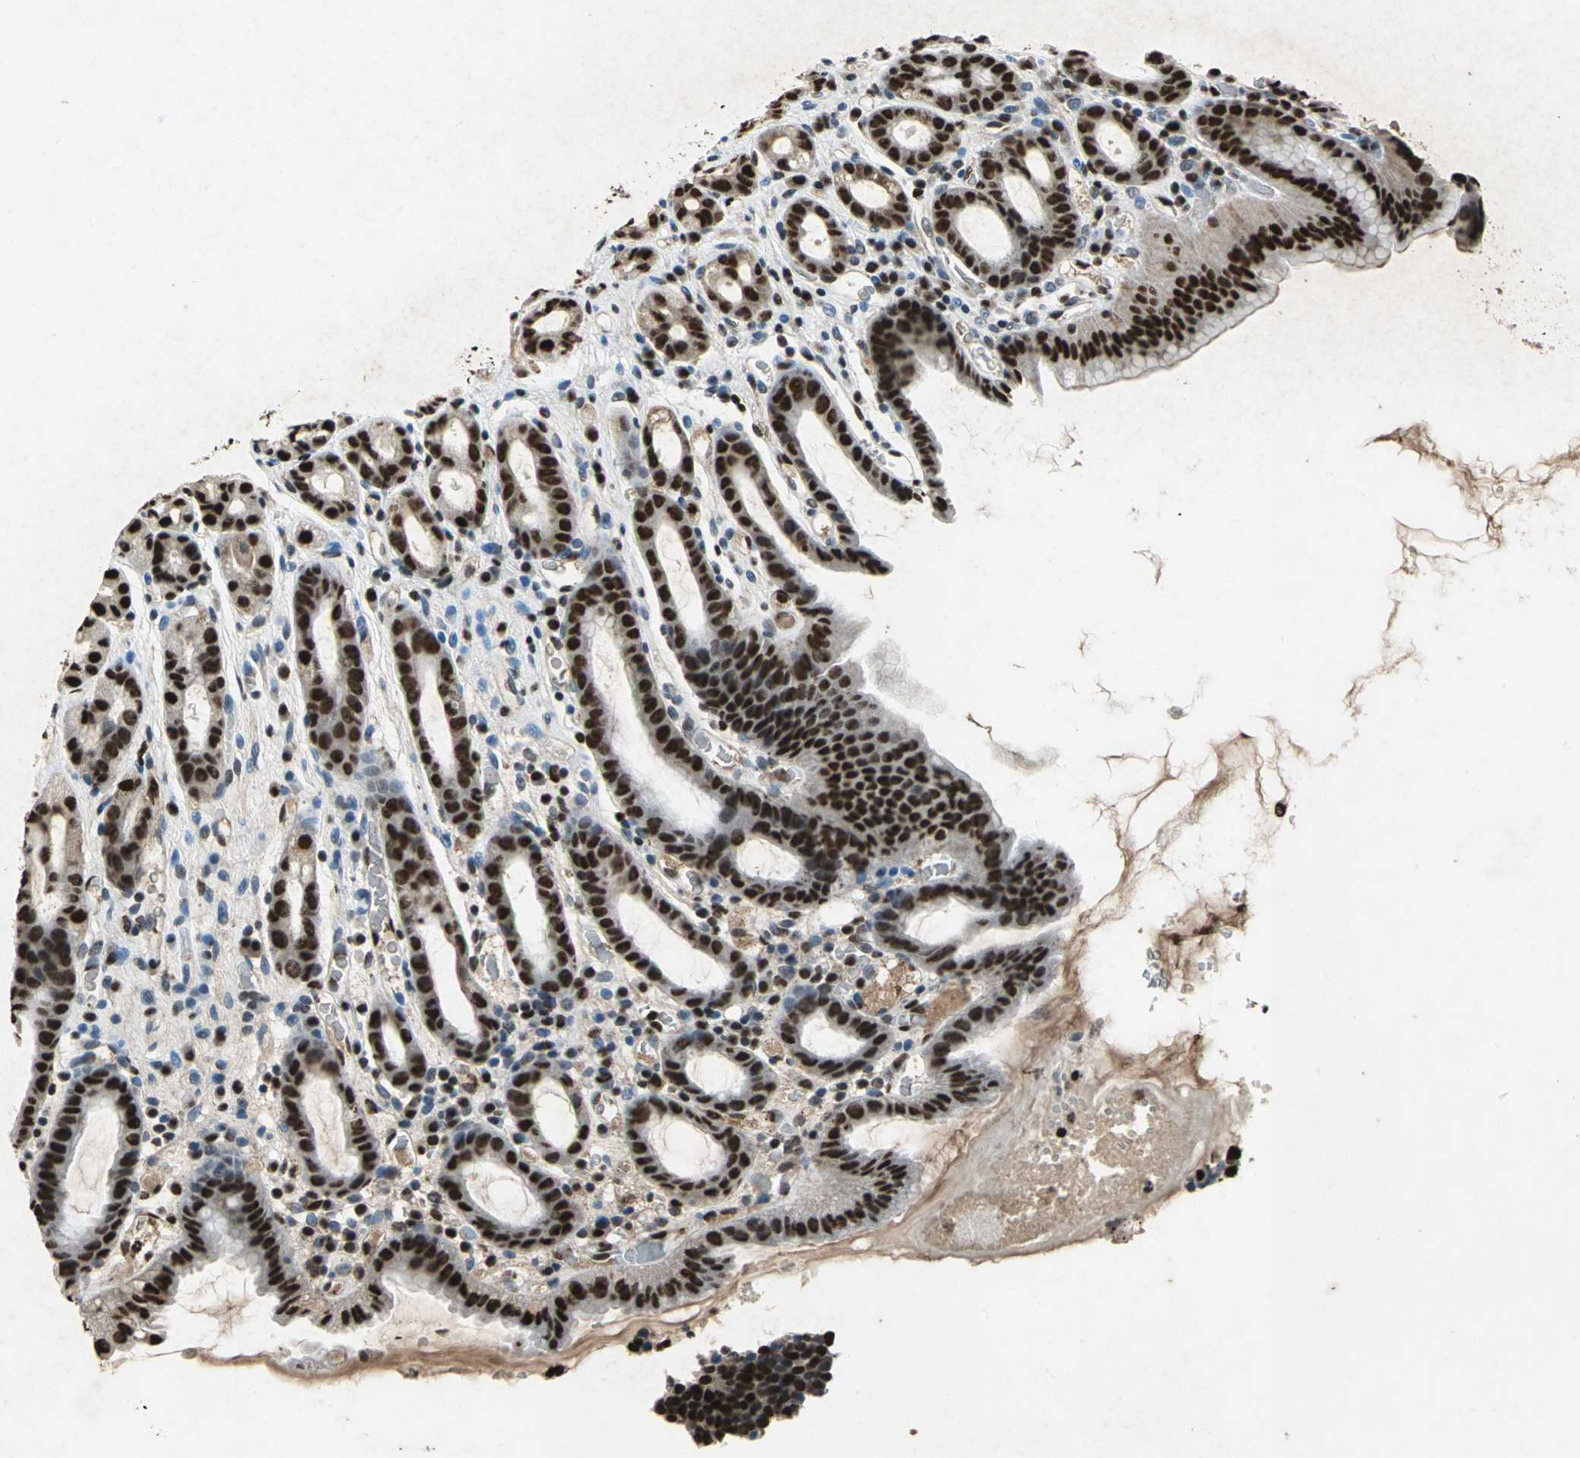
{"staining": {"intensity": "strong", "quantity": ">75%", "location": "cytoplasmic/membranous,nuclear"}, "tissue": "stomach", "cell_type": "Glandular cells", "image_type": "normal", "snomed": [{"axis": "morphology", "description": "Normal tissue, NOS"}, {"axis": "topography", "description": "Stomach, upper"}], "caption": "Glandular cells show high levels of strong cytoplasmic/membranous,nuclear positivity in about >75% of cells in benign human stomach. (Stains: DAB (3,3'-diaminobenzidine) in brown, nuclei in blue, Microscopy: brightfield microscopy at high magnification).", "gene": "ANP32A", "patient": {"sex": "male", "age": 68}}